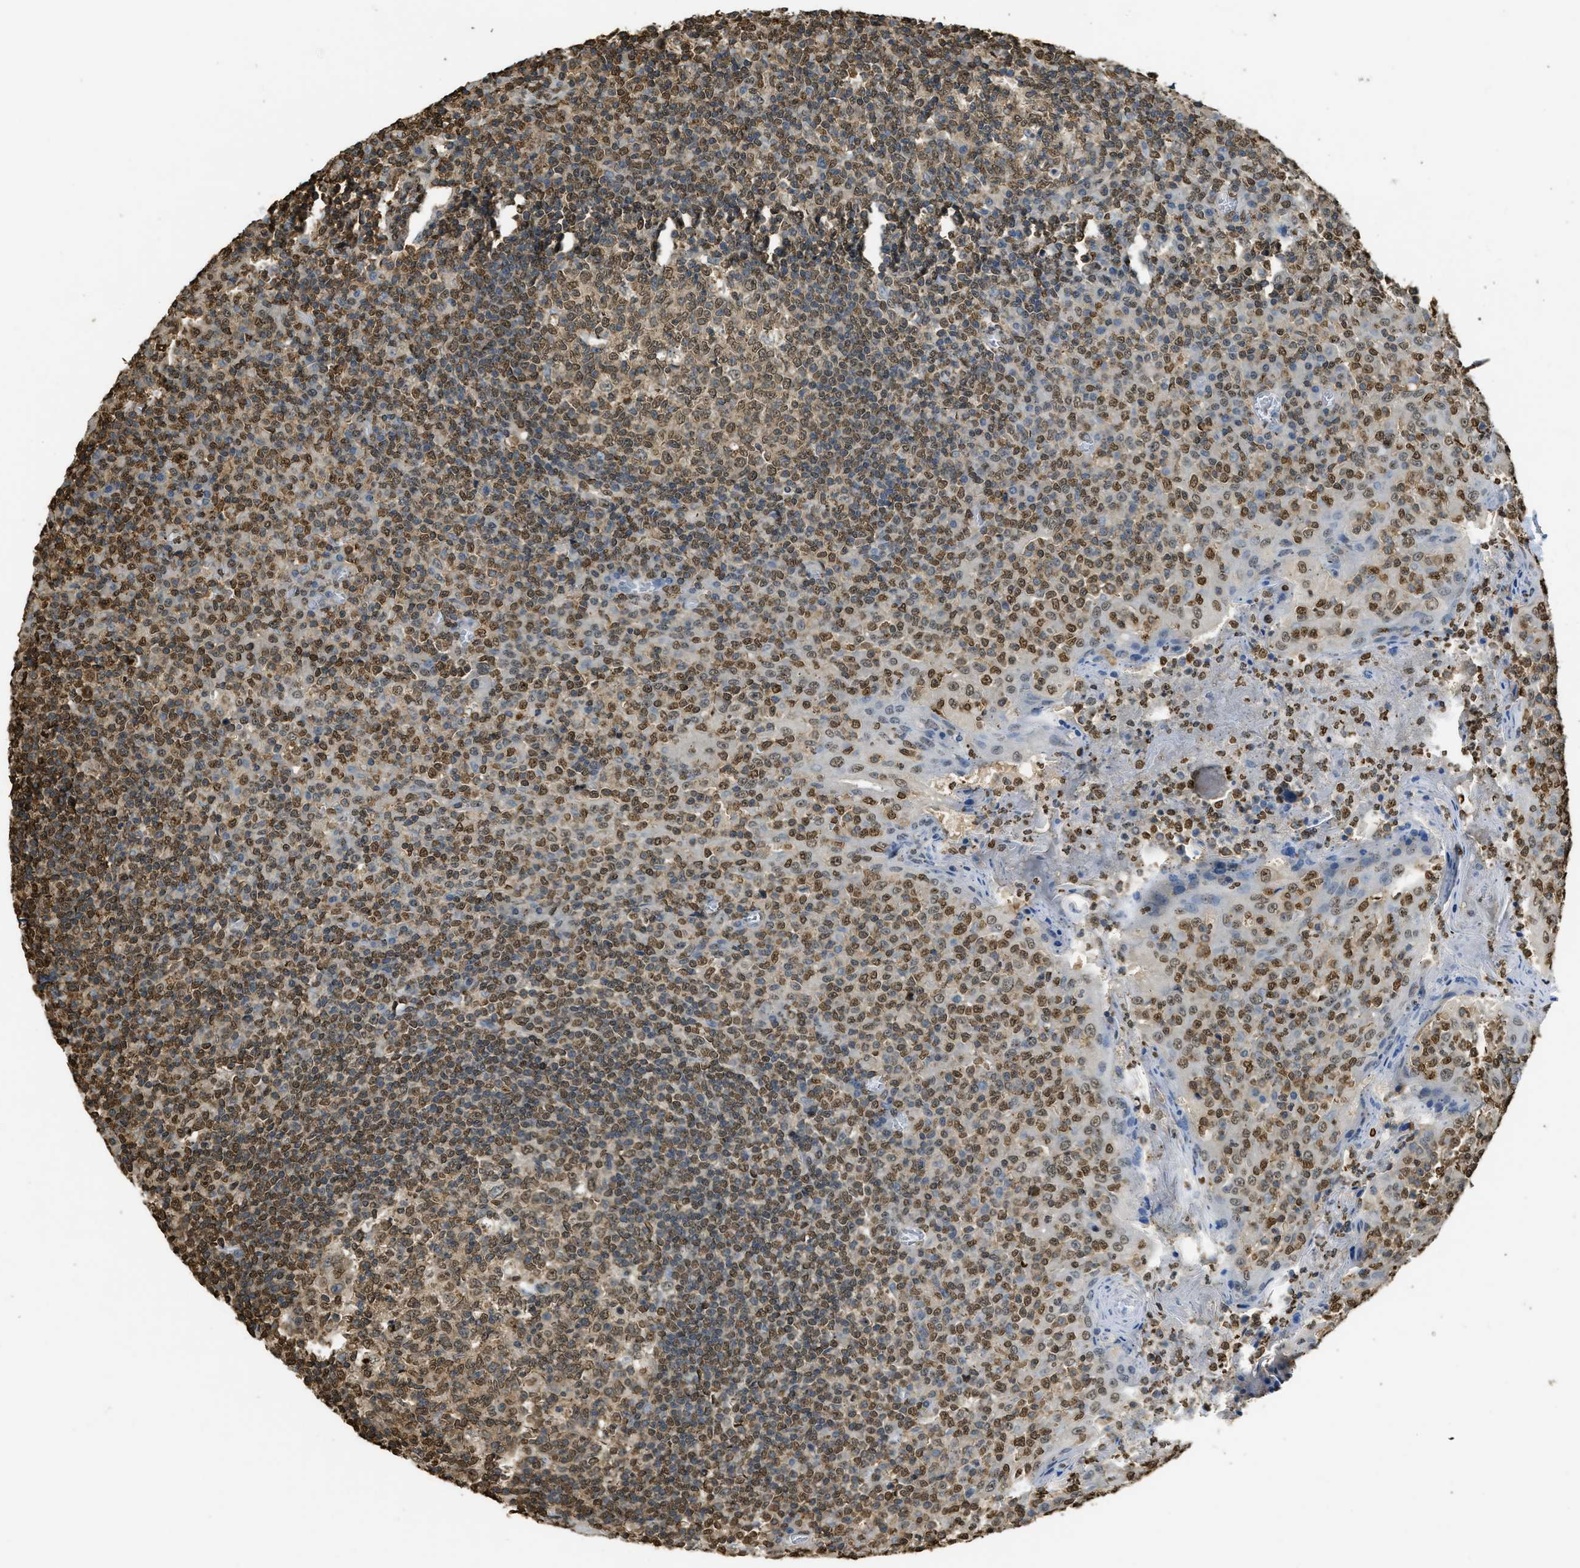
{"staining": {"intensity": "moderate", "quantity": "25%-75%", "location": "nuclear"}, "tissue": "tonsil", "cell_type": "Germinal center cells", "image_type": "normal", "snomed": [{"axis": "morphology", "description": "Normal tissue, NOS"}, {"axis": "topography", "description": "Tonsil"}], "caption": "Normal tonsil was stained to show a protein in brown. There is medium levels of moderate nuclear positivity in about 25%-75% of germinal center cells.", "gene": "NR5A2", "patient": {"sex": "female", "age": 19}}